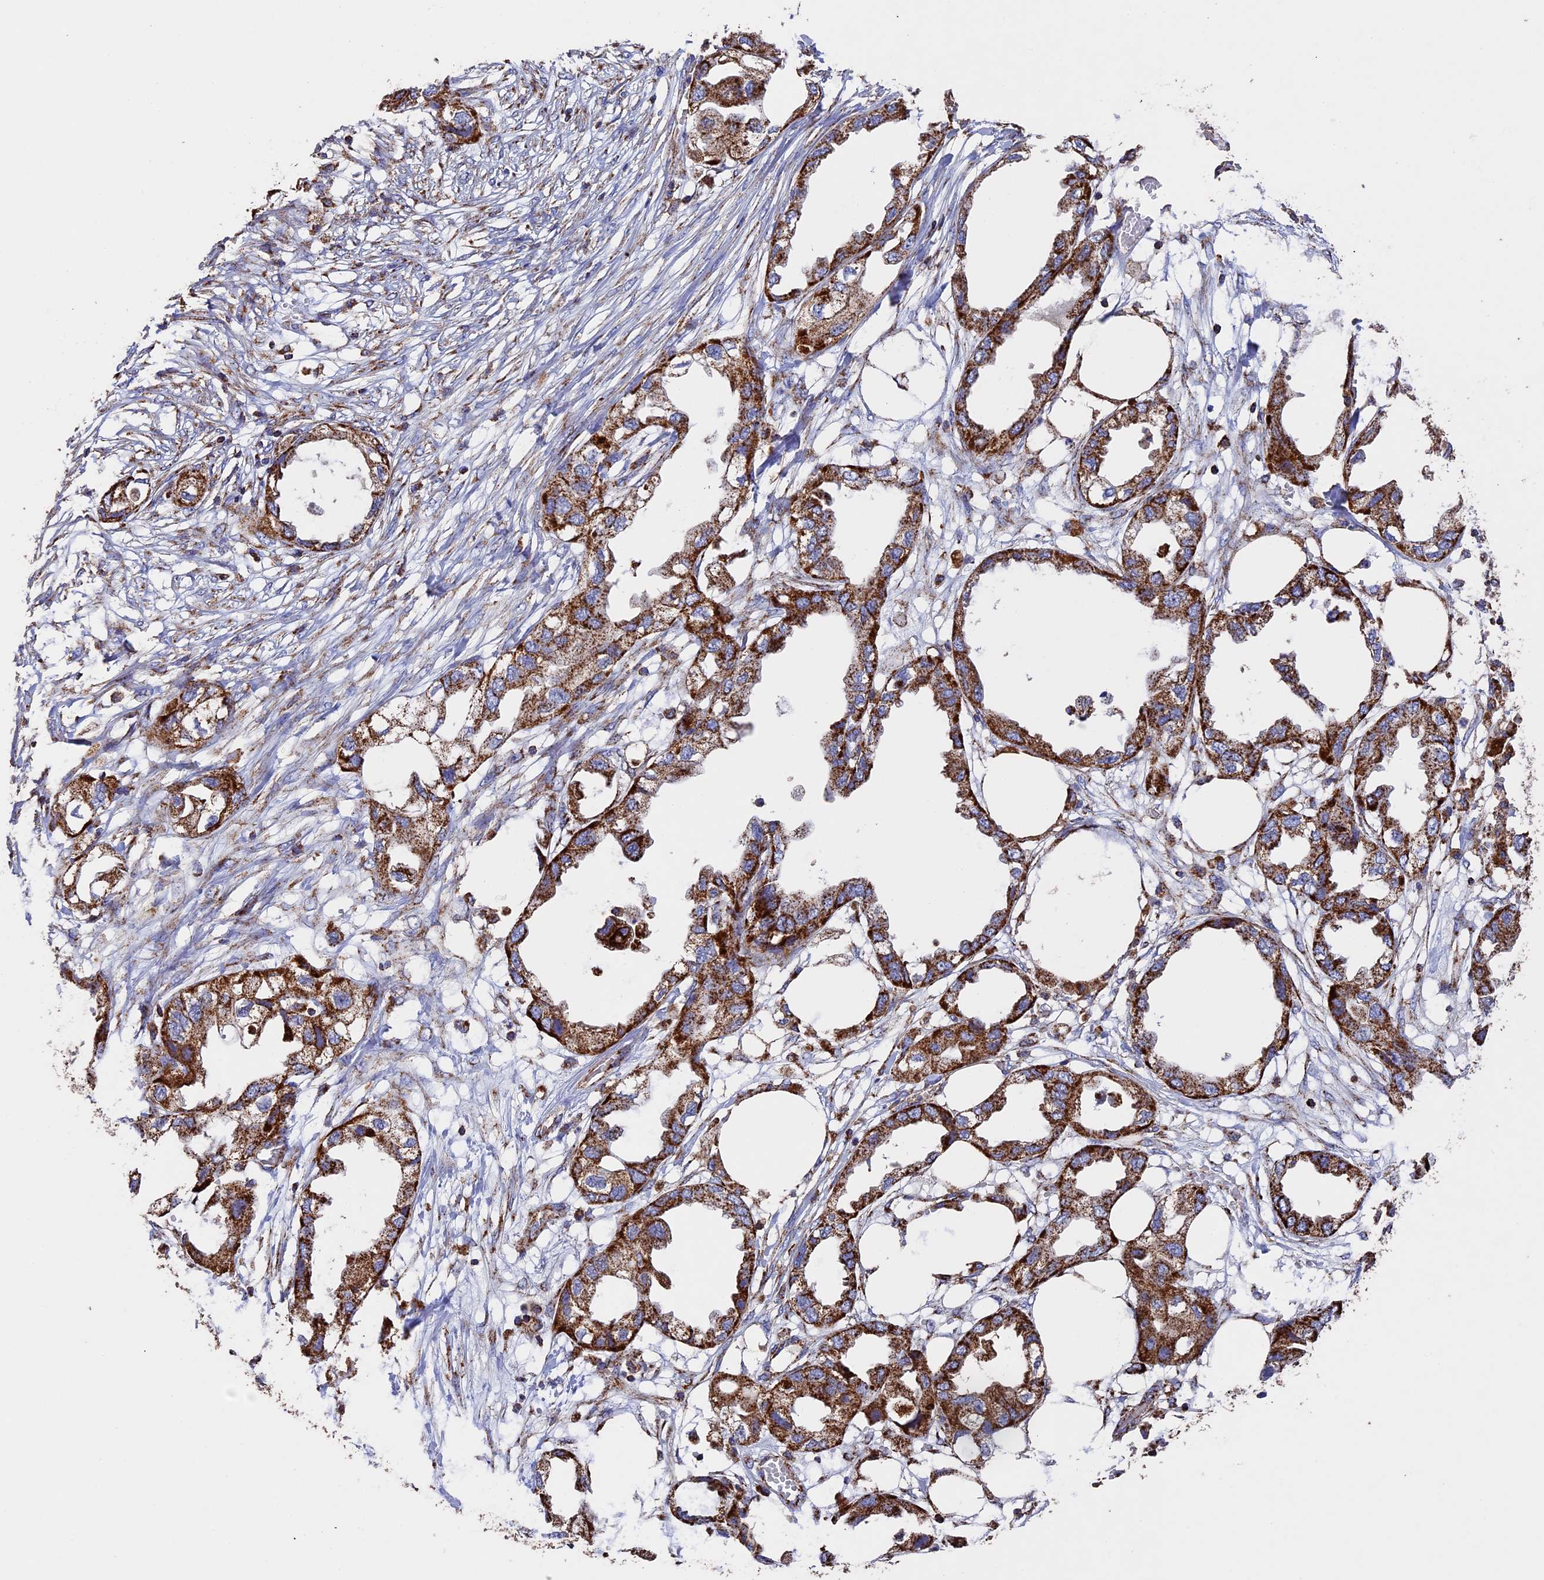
{"staining": {"intensity": "strong", "quantity": ">75%", "location": "cytoplasmic/membranous"}, "tissue": "endometrial cancer", "cell_type": "Tumor cells", "image_type": "cancer", "snomed": [{"axis": "morphology", "description": "Adenocarcinoma, NOS"}, {"axis": "morphology", "description": "Adenocarcinoma, metastatic, NOS"}, {"axis": "topography", "description": "Adipose tissue"}, {"axis": "topography", "description": "Endometrium"}], "caption": "A high amount of strong cytoplasmic/membranous staining is seen in about >75% of tumor cells in adenocarcinoma (endometrial) tissue.", "gene": "ADAT1", "patient": {"sex": "female", "age": 67}}